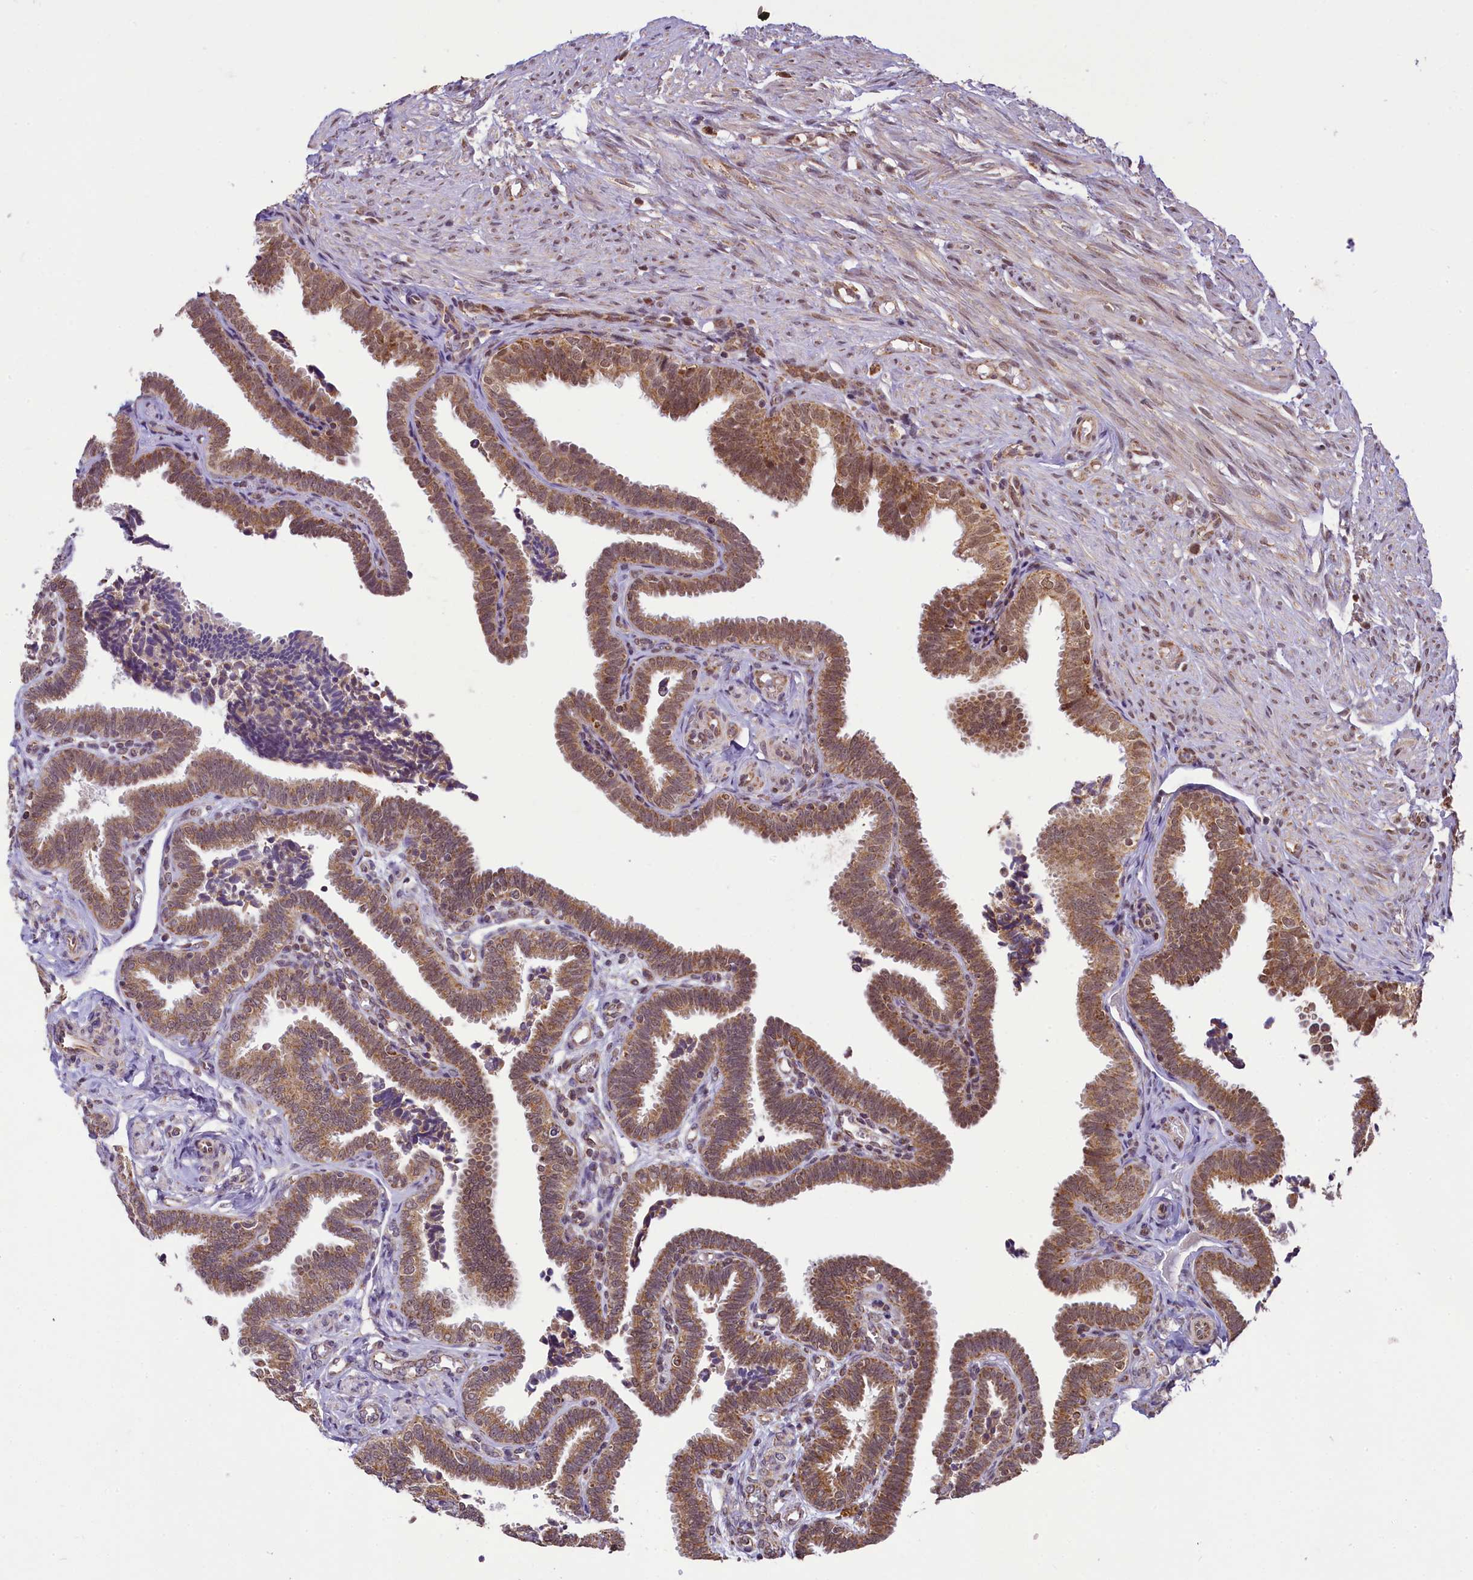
{"staining": {"intensity": "moderate", "quantity": ">75%", "location": "cytoplasmic/membranous,nuclear"}, "tissue": "fallopian tube", "cell_type": "Glandular cells", "image_type": "normal", "snomed": [{"axis": "morphology", "description": "Normal tissue, NOS"}, {"axis": "topography", "description": "Fallopian tube"}], "caption": "Fallopian tube stained with a brown dye reveals moderate cytoplasmic/membranous,nuclear positive expression in approximately >75% of glandular cells.", "gene": "PAF1", "patient": {"sex": "female", "age": 39}}